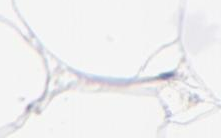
{"staining": {"intensity": "negative", "quantity": "none", "location": "none"}, "tissue": "adipose tissue", "cell_type": "Adipocytes", "image_type": "normal", "snomed": [{"axis": "morphology", "description": "Normal tissue, NOS"}, {"axis": "morphology", "description": "Duct carcinoma"}, {"axis": "topography", "description": "Breast"}, {"axis": "topography", "description": "Adipose tissue"}], "caption": "Adipocytes are negative for protein expression in benign human adipose tissue. (DAB (3,3'-diaminobenzidine) IHC, high magnification).", "gene": "RAB3B", "patient": {"sex": "female", "age": 37}}